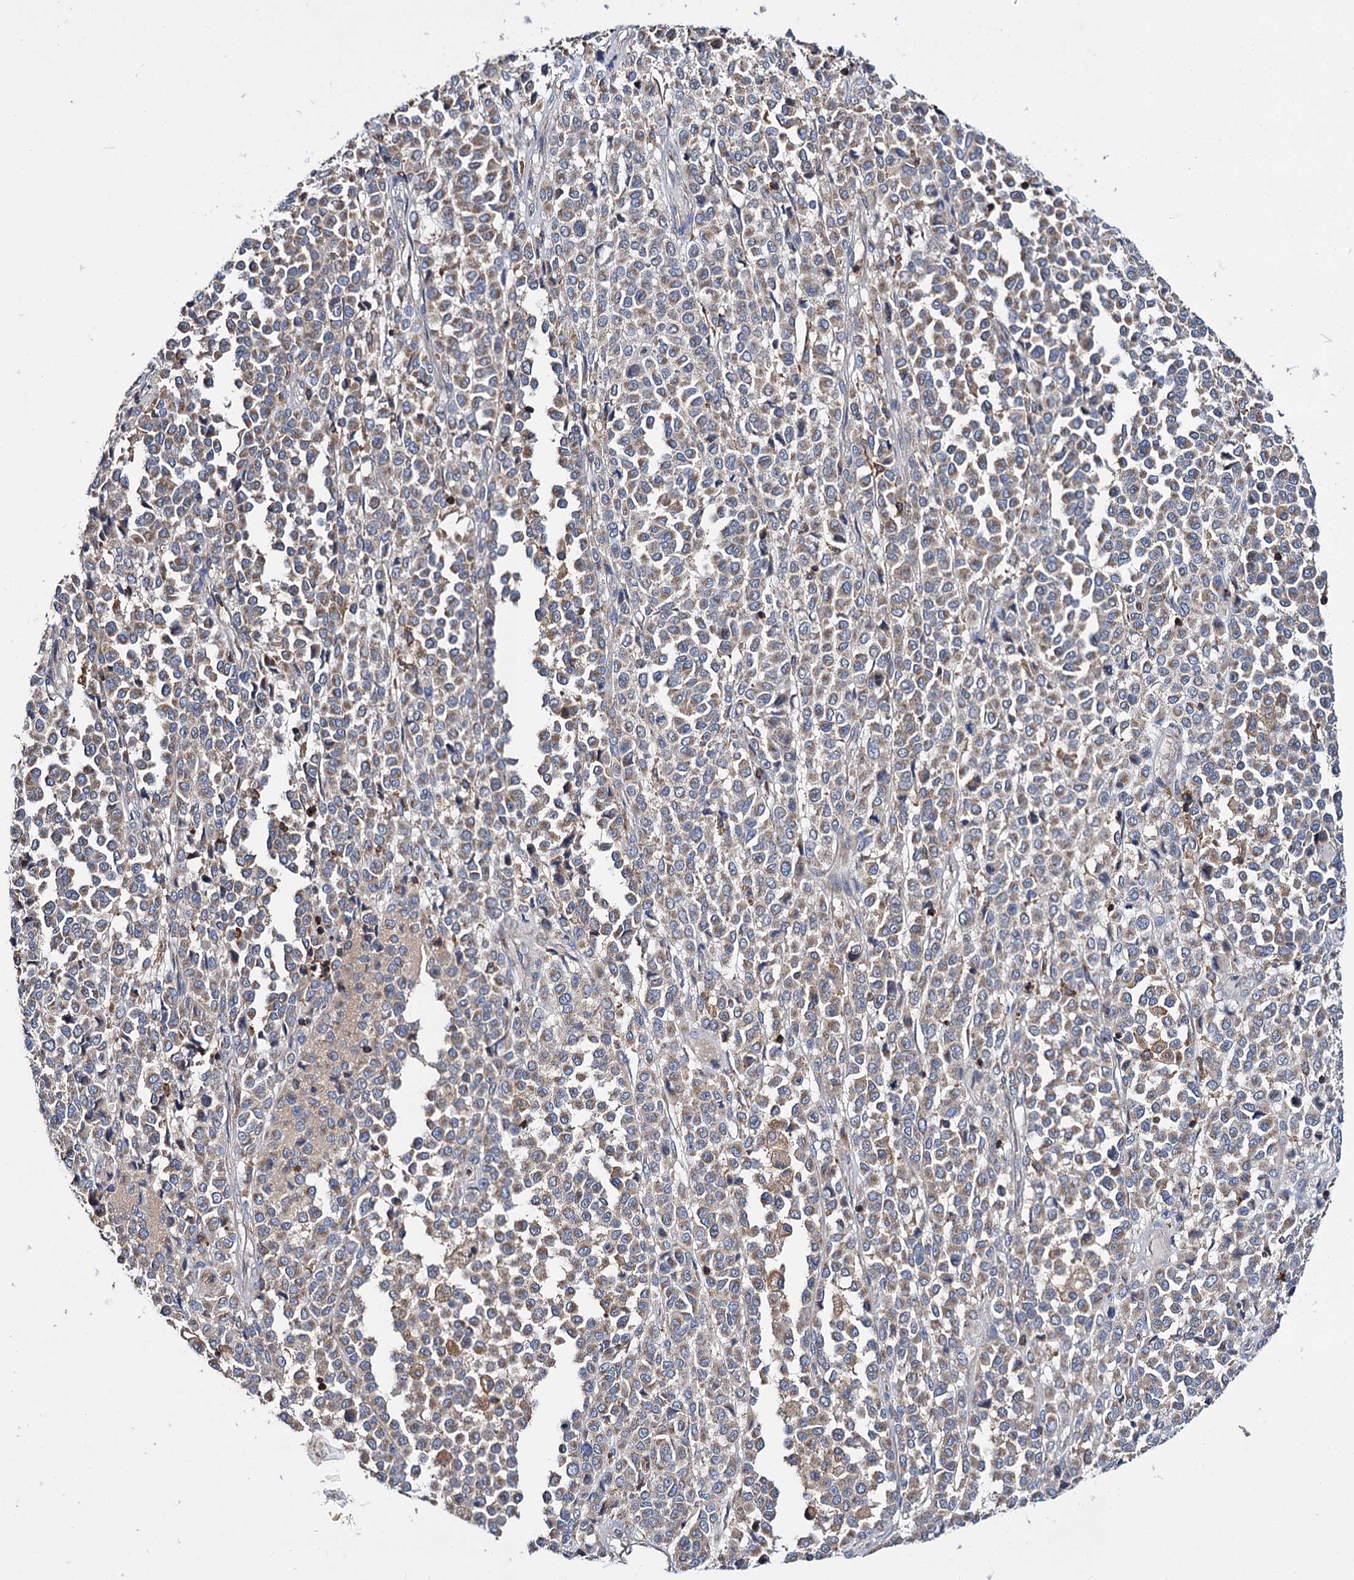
{"staining": {"intensity": "moderate", "quantity": ">75%", "location": "cytoplasmic/membranous"}, "tissue": "melanoma", "cell_type": "Tumor cells", "image_type": "cancer", "snomed": [{"axis": "morphology", "description": "Malignant melanoma, Metastatic site"}, {"axis": "topography", "description": "Pancreas"}], "caption": "Immunohistochemistry histopathology image of malignant melanoma (metastatic site) stained for a protein (brown), which displays medium levels of moderate cytoplasmic/membranous positivity in about >75% of tumor cells.", "gene": "UBASH3B", "patient": {"sex": "female", "age": 30}}